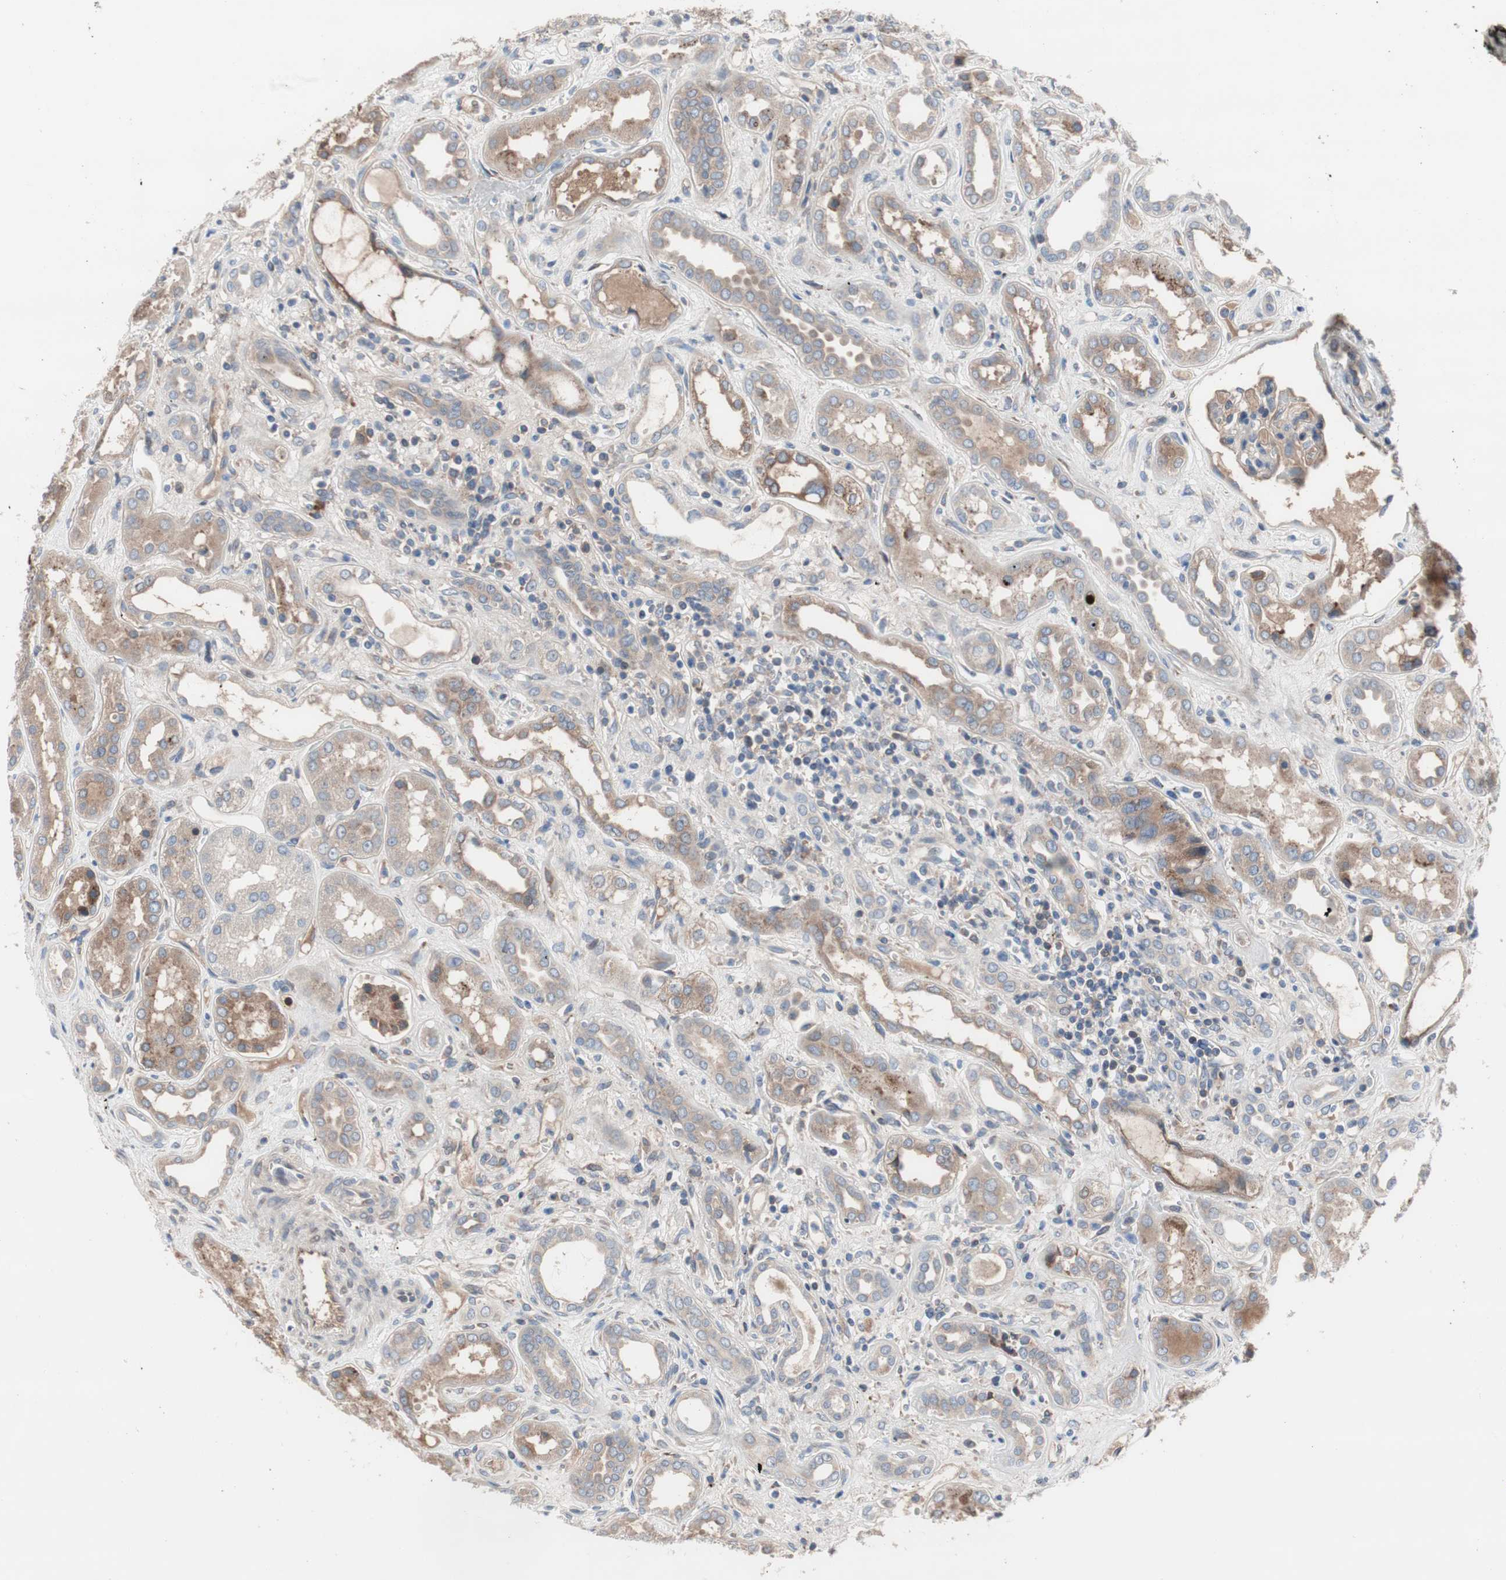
{"staining": {"intensity": "weak", "quantity": ">75%", "location": "cytoplasmic/membranous"}, "tissue": "kidney", "cell_type": "Cells in glomeruli", "image_type": "normal", "snomed": [{"axis": "morphology", "description": "Normal tissue, NOS"}, {"axis": "topography", "description": "Kidney"}], "caption": "Cells in glomeruli reveal low levels of weak cytoplasmic/membranous staining in approximately >75% of cells in unremarkable kidney.", "gene": "KANSL1", "patient": {"sex": "male", "age": 59}}